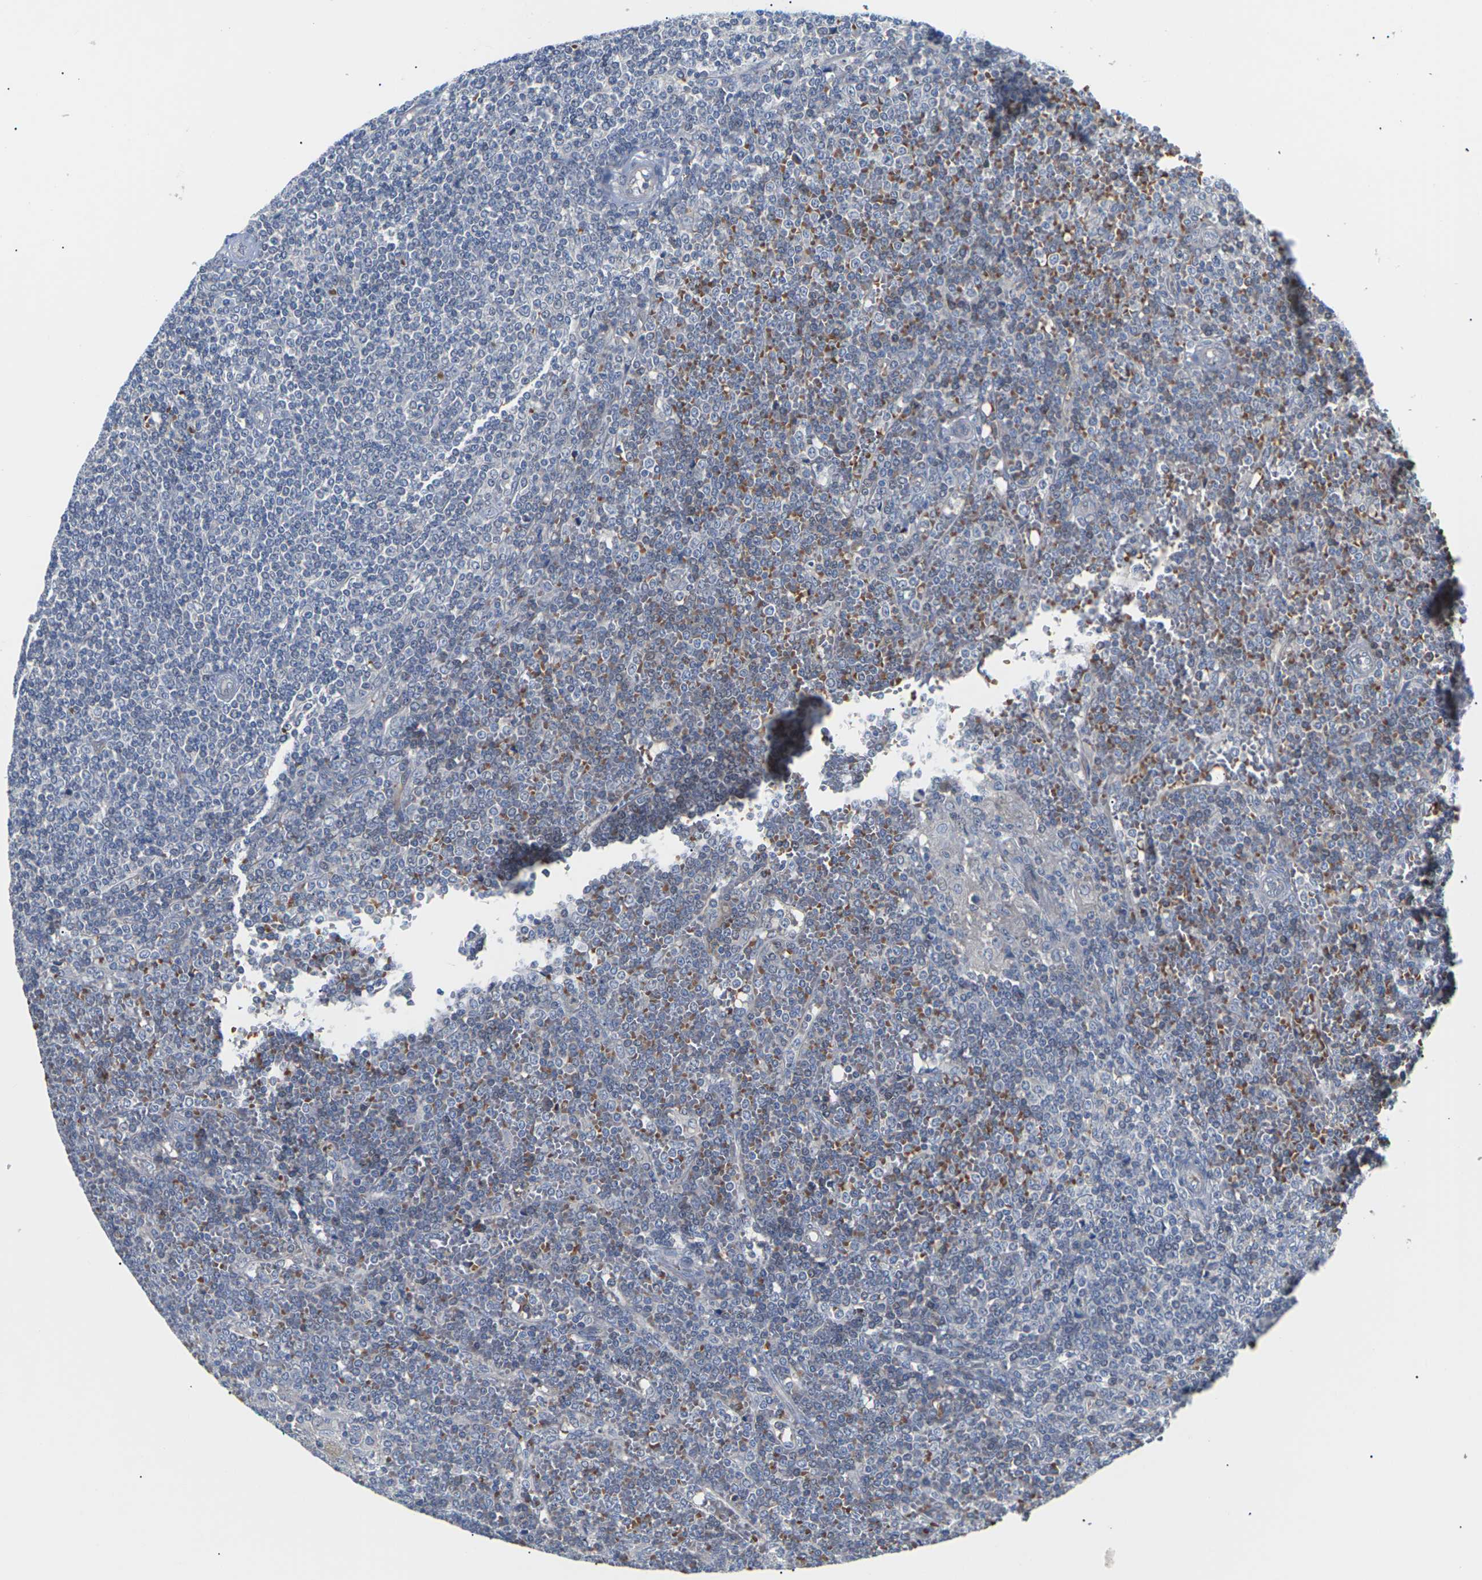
{"staining": {"intensity": "negative", "quantity": "none", "location": "none"}, "tissue": "lymphoma", "cell_type": "Tumor cells", "image_type": "cancer", "snomed": [{"axis": "morphology", "description": "Malignant lymphoma, non-Hodgkin's type, Low grade"}, {"axis": "topography", "description": "Spleen"}], "caption": "Low-grade malignant lymphoma, non-Hodgkin's type was stained to show a protein in brown. There is no significant expression in tumor cells.", "gene": "TMCO4", "patient": {"sex": "female", "age": 19}}